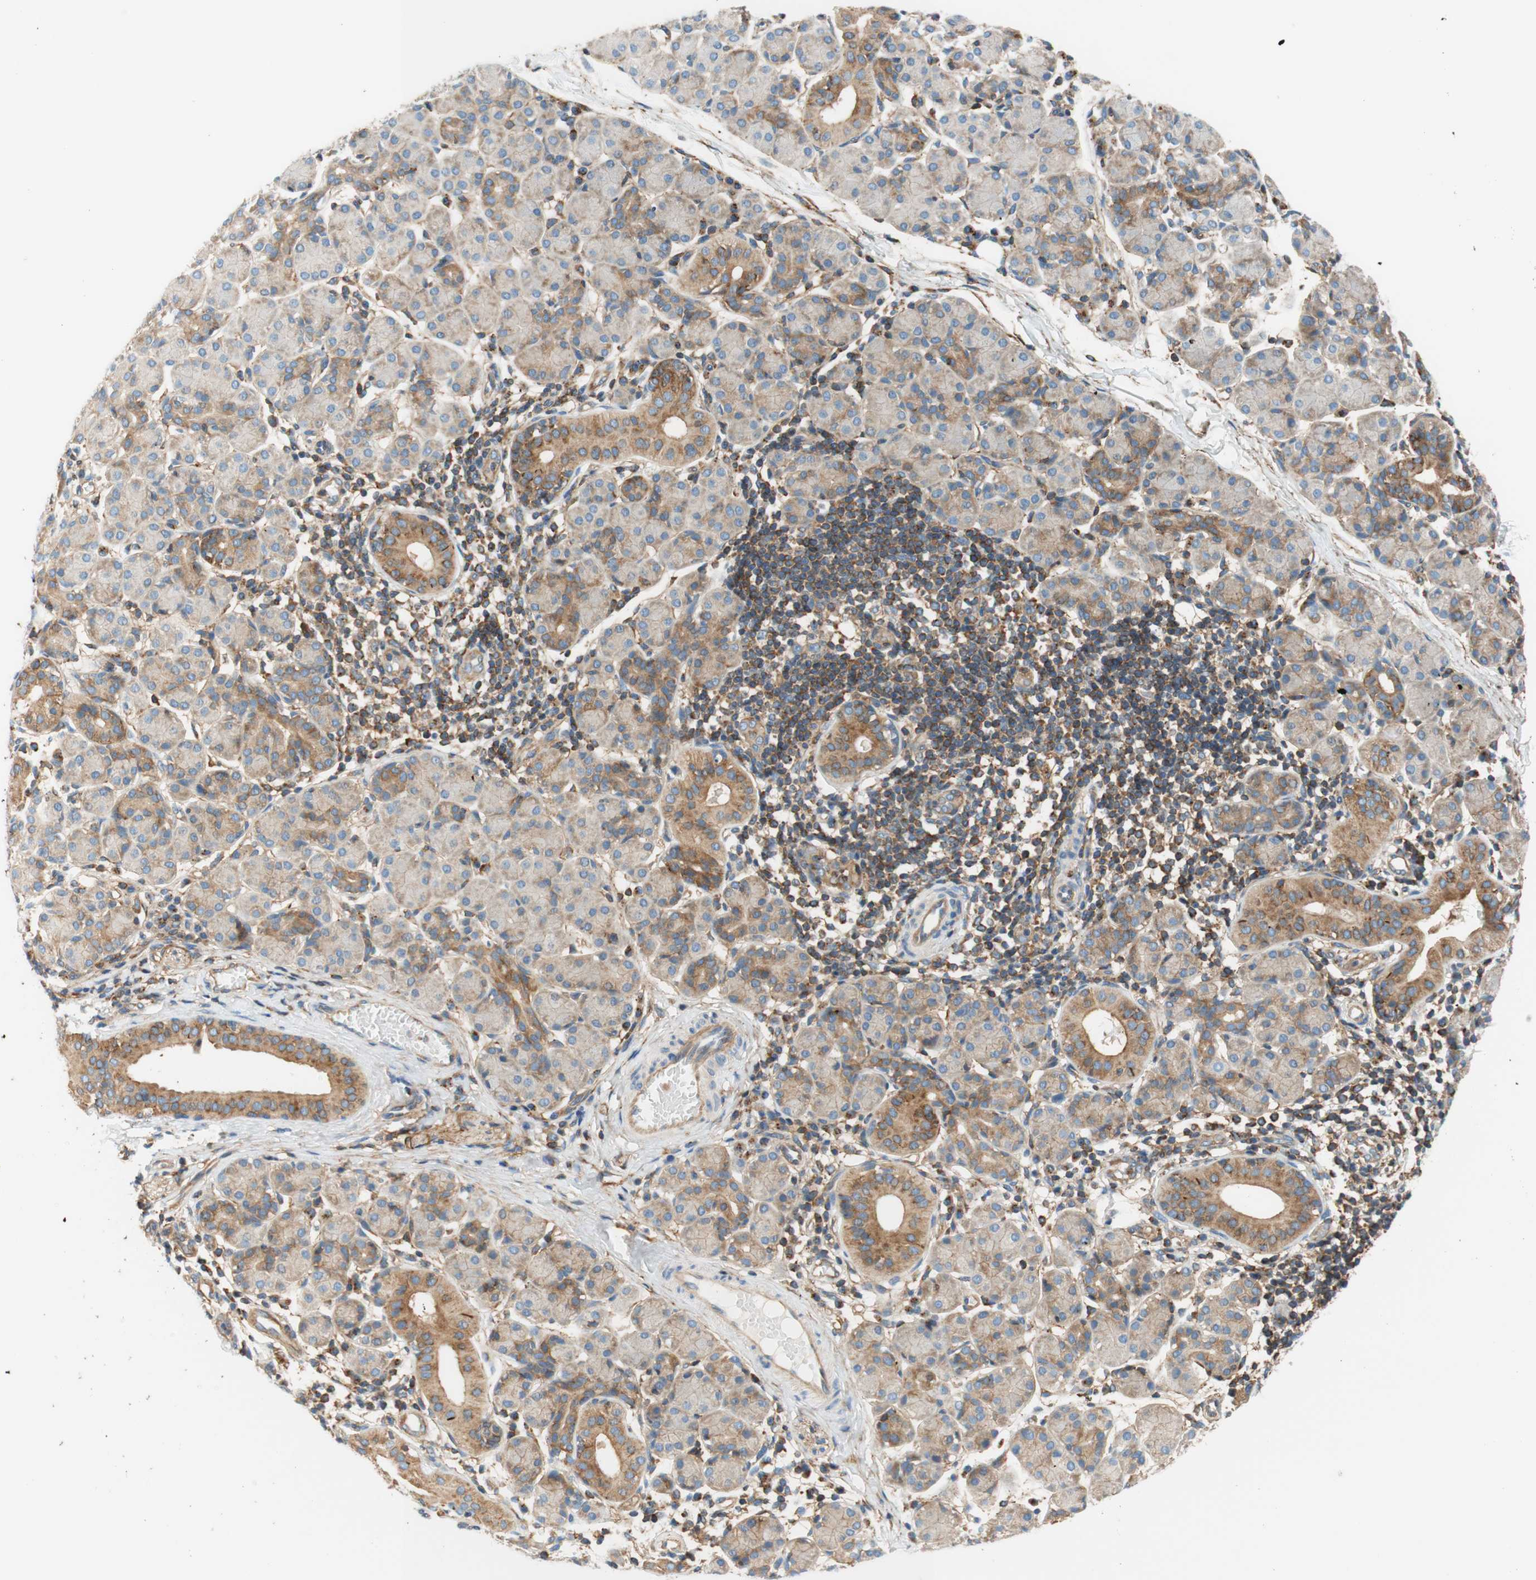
{"staining": {"intensity": "moderate", "quantity": "25%-75%", "location": "cytoplasmic/membranous"}, "tissue": "salivary gland", "cell_type": "Glandular cells", "image_type": "normal", "snomed": [{"axis": "morphology", "description": "Normal tissue, NOS"}, {"axis": "morphology", "description": "Inflammation, NOS"}, {"axis": "topography", "description": "Lymph node"}, {"axis": "topography", "description": "Salivary gland"}], "caption": "Protein analysis of unremarkable salivary gland shows moderate cytoplasmic/membranous staining in about 25%-75% of glandular cells. (Brightfield microscopy of DAB IHC at high magnification).", "gene": "VPS26A", "patient": {"sex": "male", "age": 3}}